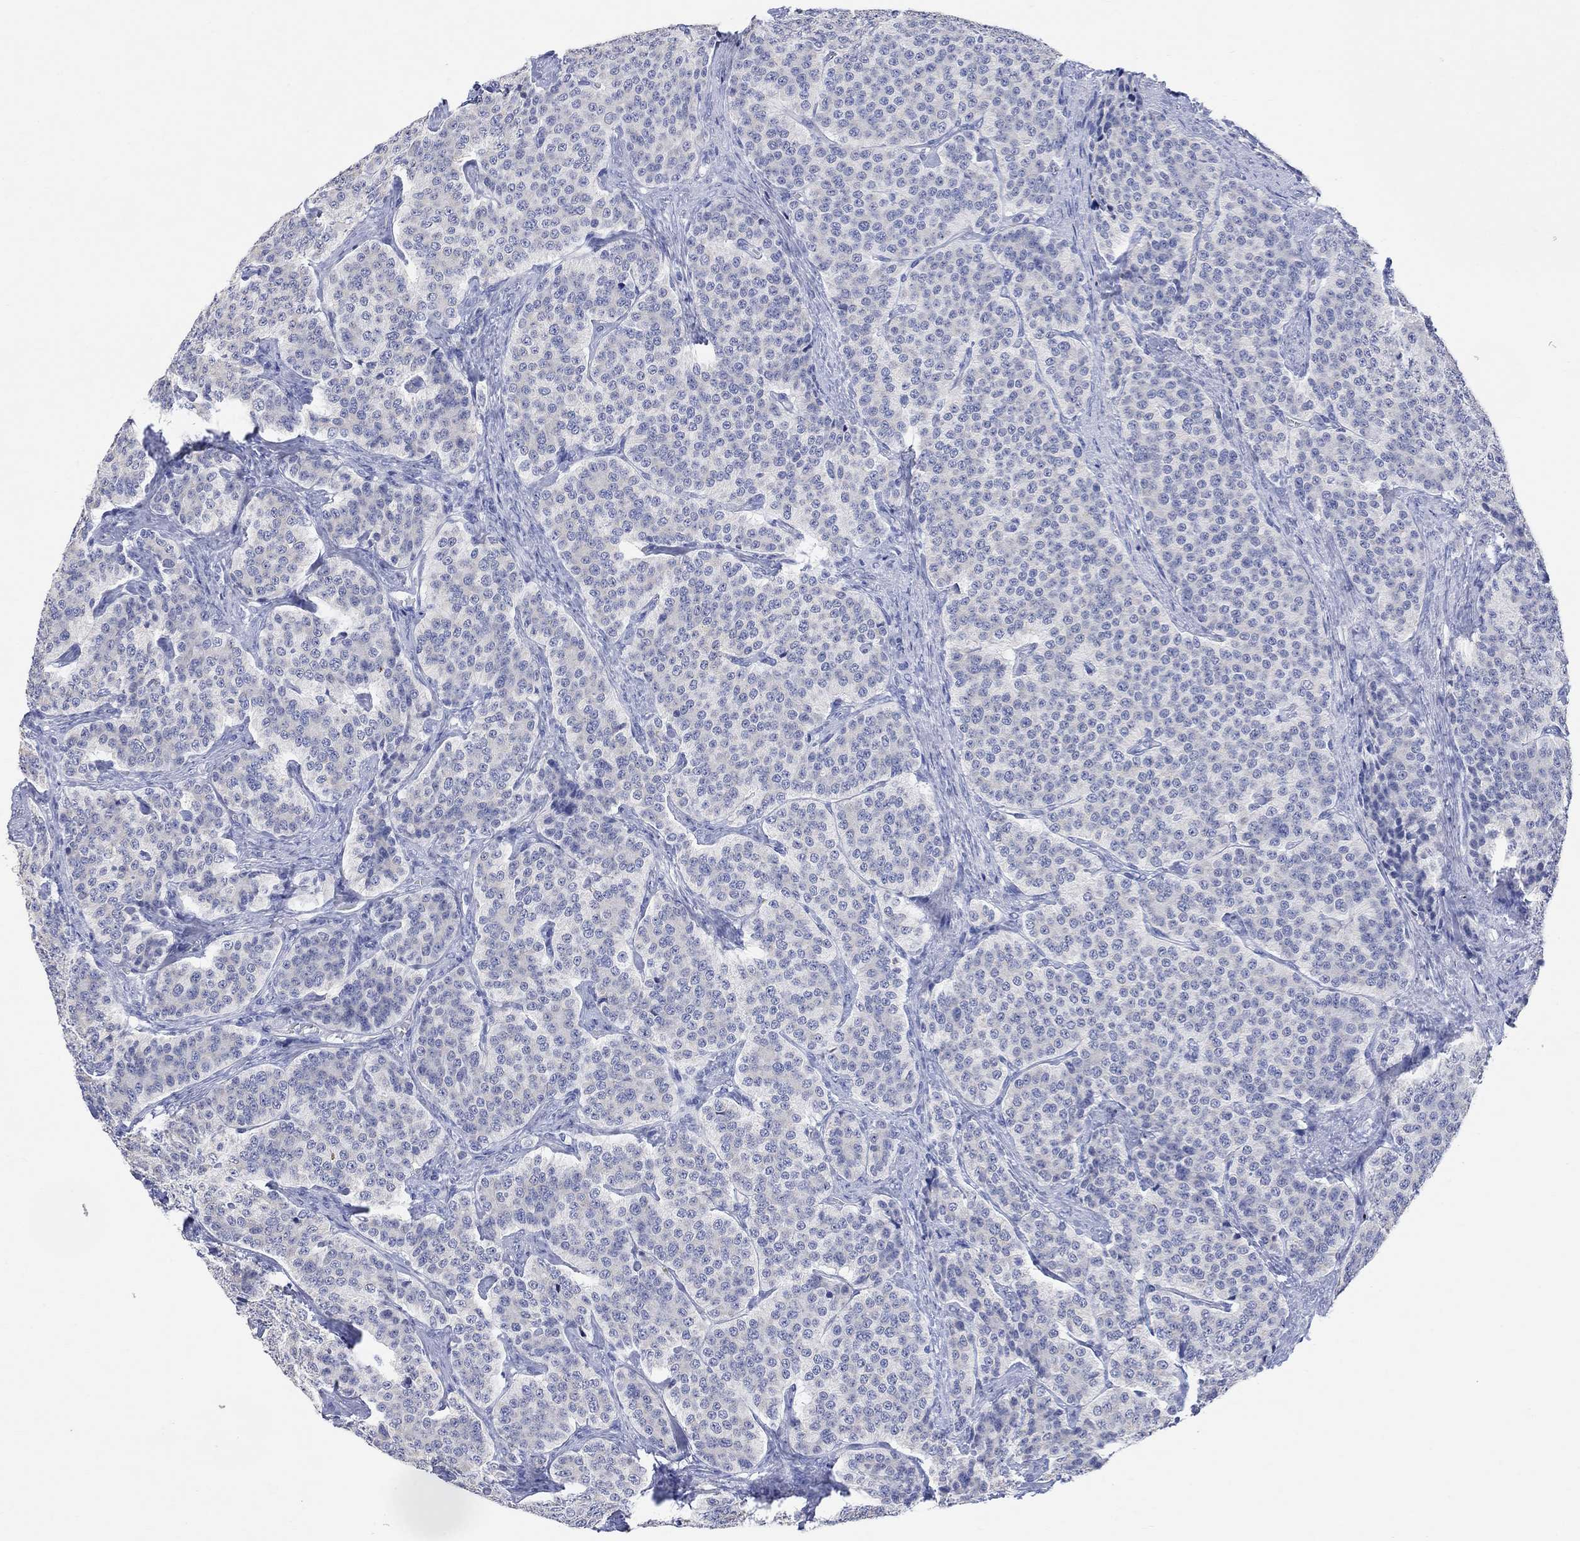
{"staining": {"intensity": "negative", "quantity": "none", "location": "none"}, "tissue": "carcinoid", "cell_type": "Tumor cells", "image_type": "cancer", "snomed": [{"axis": "morphology", "description": "Carcinoid, malignant, NOS"}, {"axis": "topography", "description": "Small intestine"}], "caption": "Tumor cells show no significant protein expression in carcinoid (malignant).", "gene": "TYR", "patient": {"sex": "female", "age": 58}}